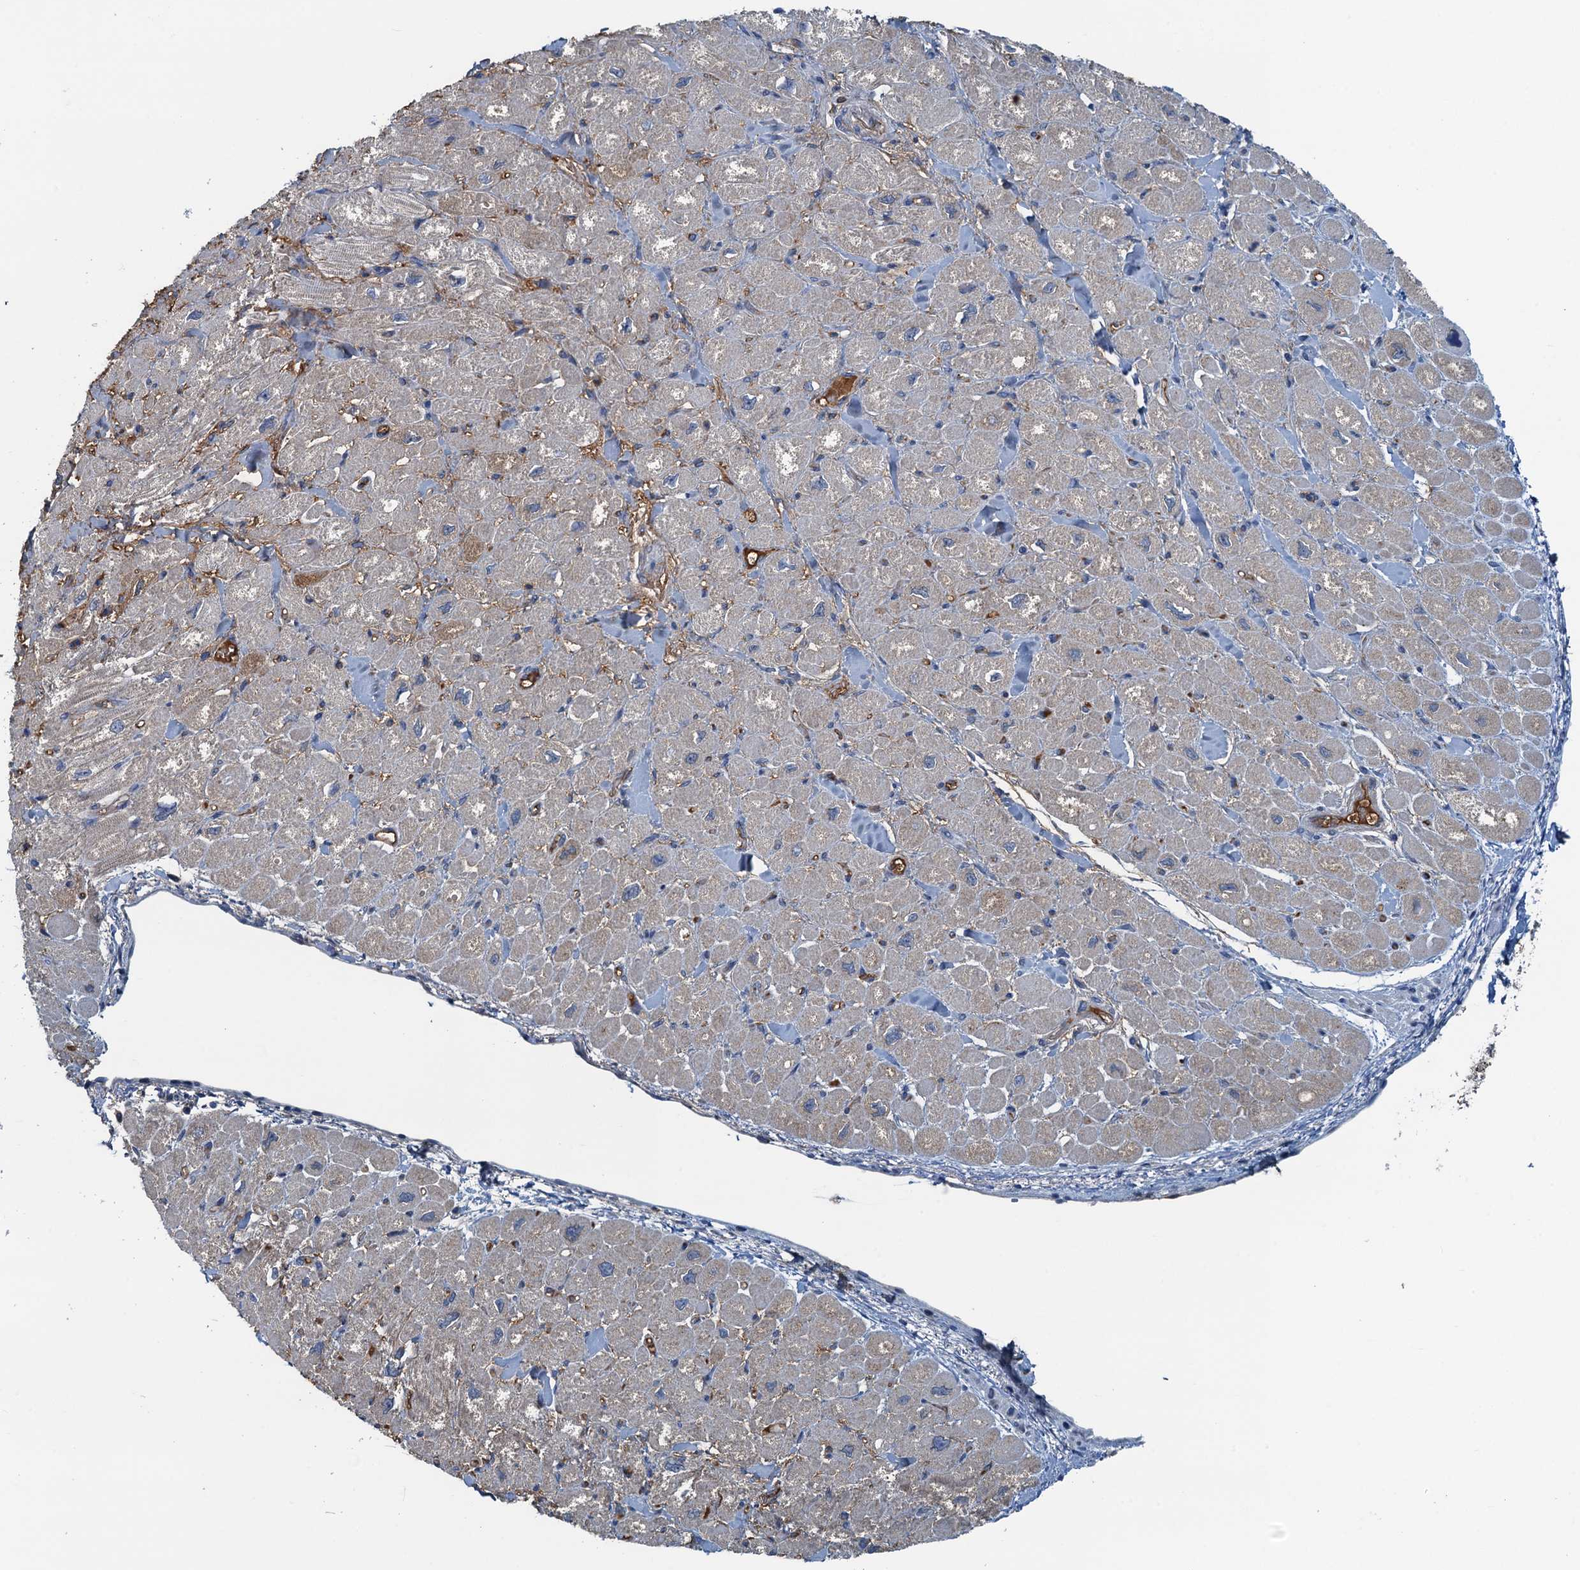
{"staining": {"intensity": "negative", "quantity": "none", "location": "none"}, "tissue": "heart muscle", "cell_type": "Cardiomyocytes", "image_type": "normal", "snomed": [{"axis": "morphology", "description": "Normal tissue, NOS"}, {"axis": "topography", "description": "Heart"}], "caption": "There is no significant positivity in cardiomyocytes of heart muscle. (Brightfield microscopy of DAB (3,3'-diaminobenzidine) IHC at high magnification).", "gene": "LSM14B", "patient": {"sex": "male", "age": 65}}